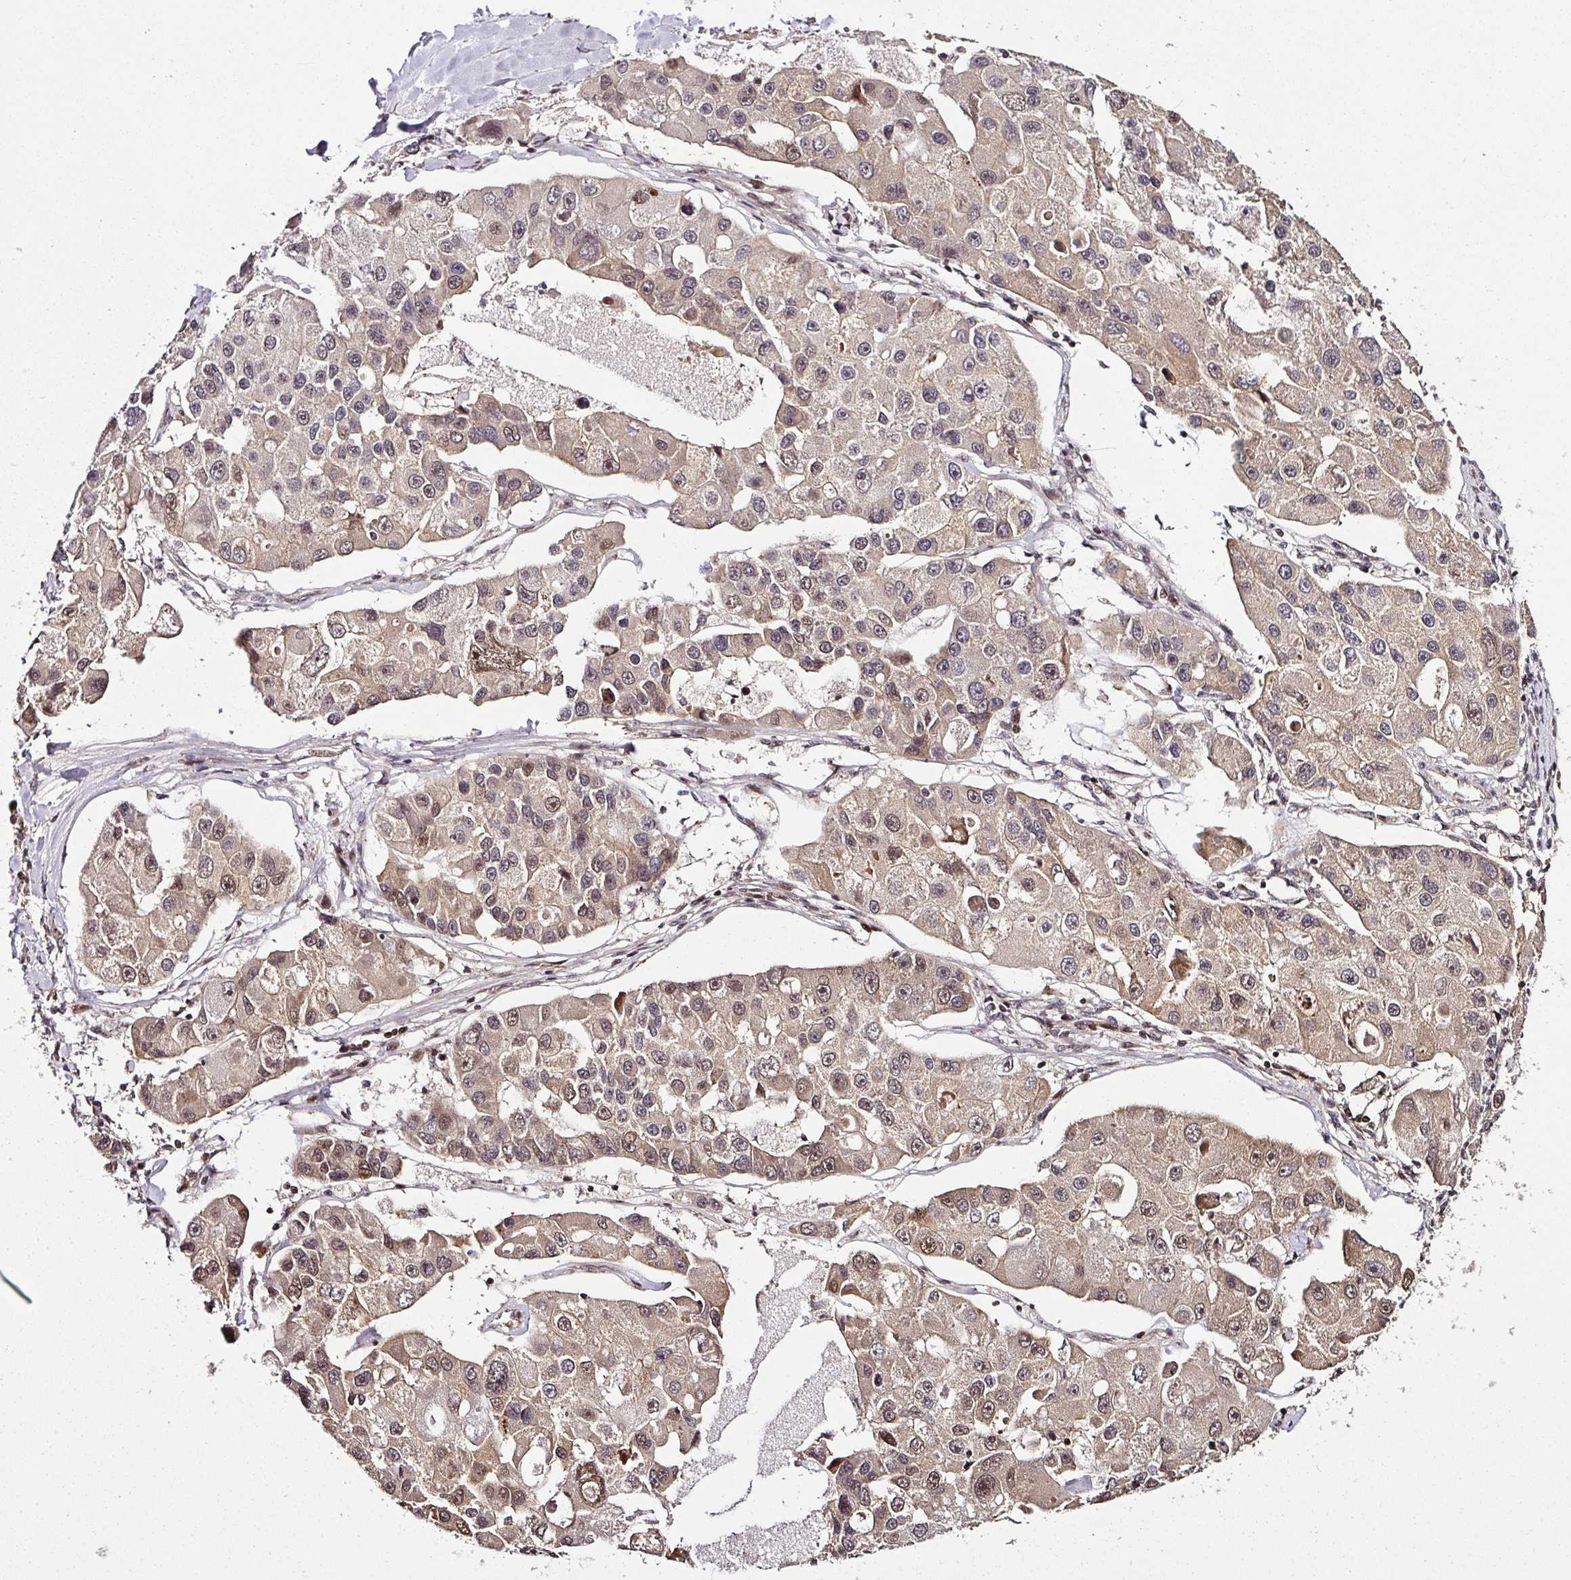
{"staining": {"intensity": "weak", "quantity": "25%-75%", "location": "nuclear"}, "tissue": "lung cancer", "cell_type": "Tumor cells", "image_type": "cancer", "snomed": [{"axis": "morphology", "description": "Adenocarcinoma, NOS"}, {"axis": "topography", "description": "Lung"}], "caption": "A low amount of weak nuclear staining is present in about 25%-75% of tumor cells in lung cancer tissue.", "gene": "COPRS", "patient": {"sex": "female", "age": 54}}